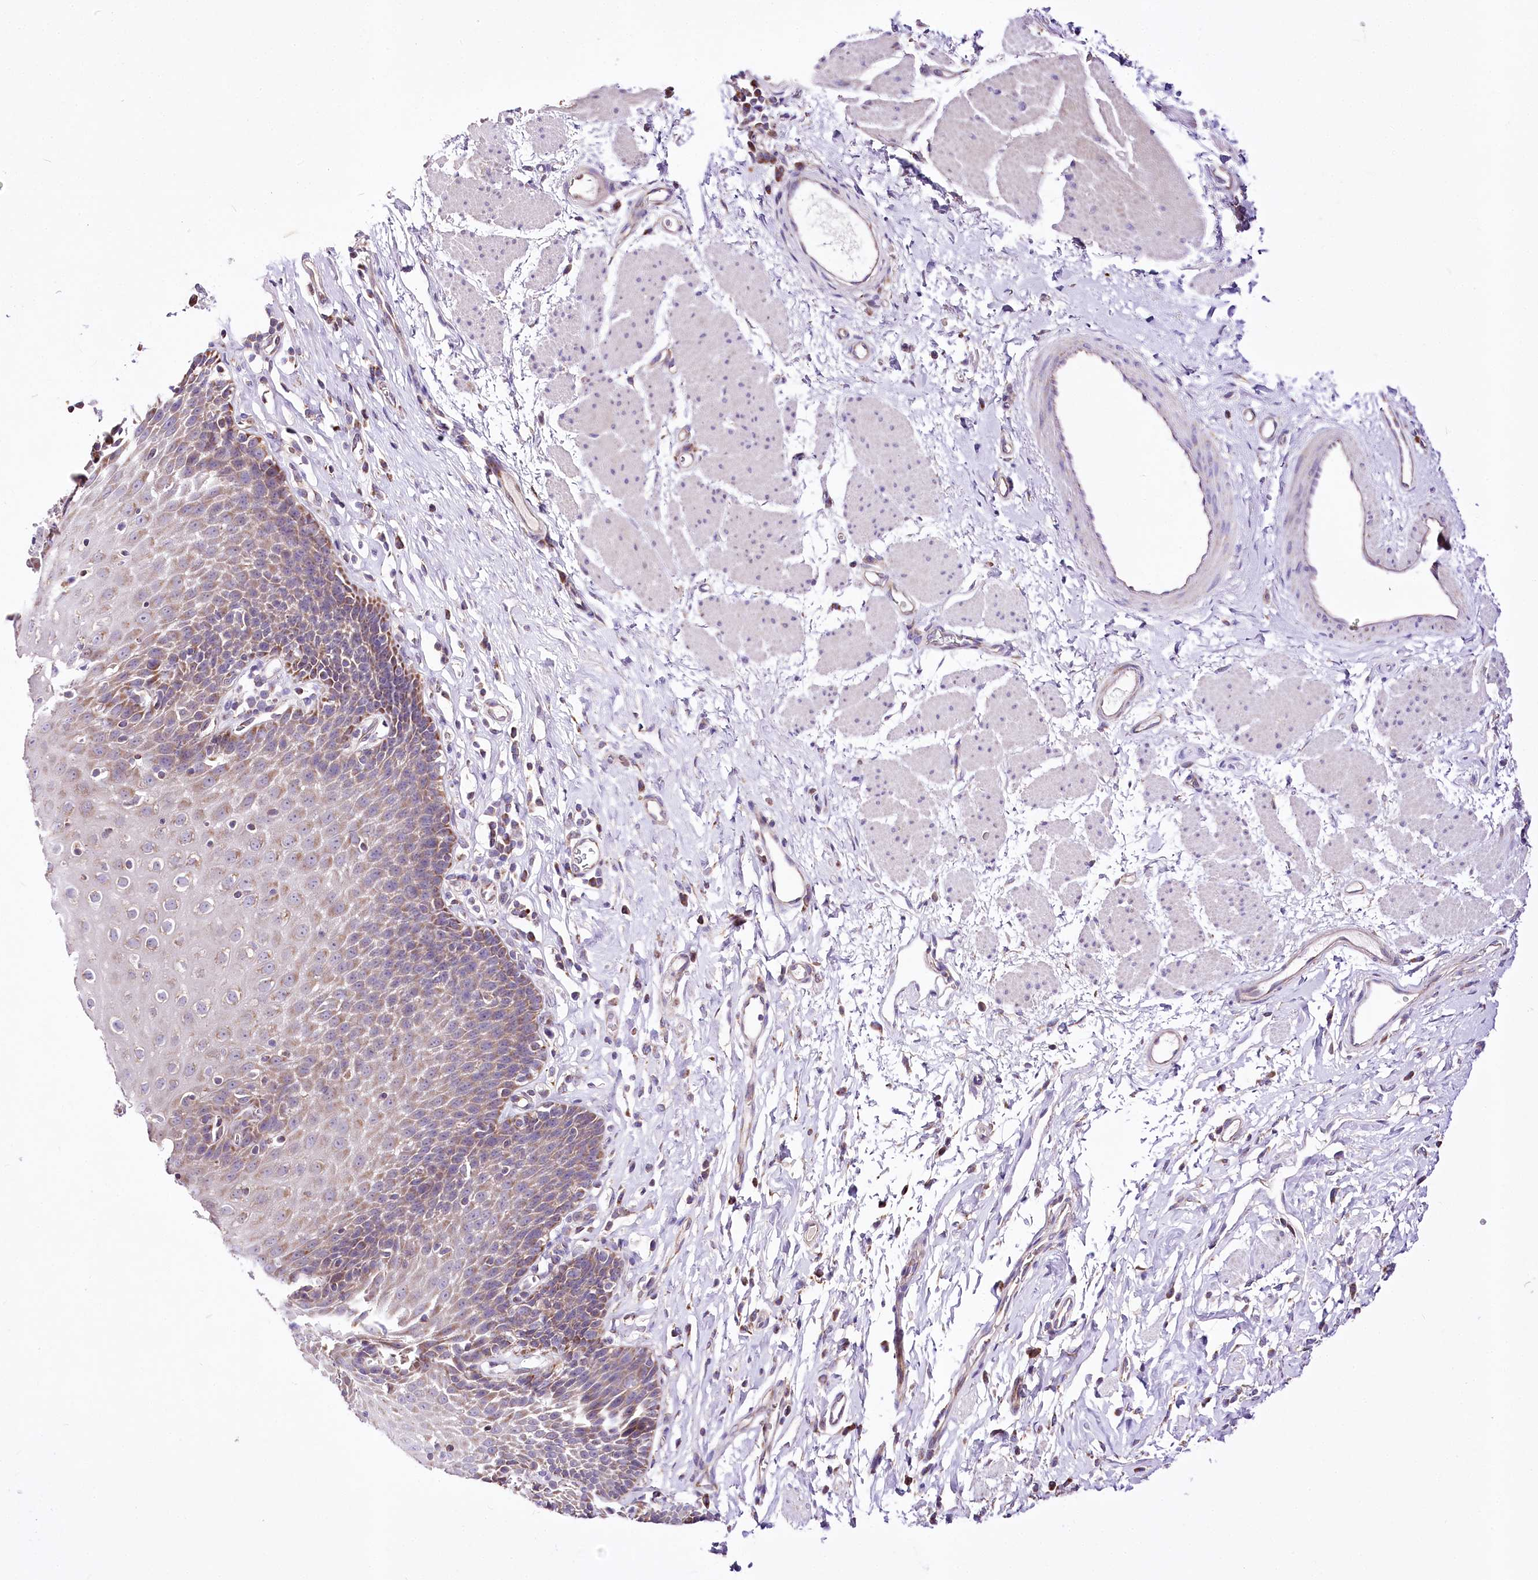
{"staining": {"intensity": "weak", "quantity": "<25%", "location": "cytoplasmic/membranous"}, "tissue": "esophagus", "cell_type": "Squamous epithelial cells", "image_type": "normal", "snomed": [{"axis": "morphology", "description": "Normal tissue, NOS"}, {"axis": "topography", "description": "Esophagus"}], "caption": "High magnification brightfield microscopy of normal esophagus stained with DAB (brown) and counterstained with hematoxylin (blue): squamous epithelial cells show no significant positivity.", "gene": "ATE1", "patient": {"sex": "female", "age": 61}}